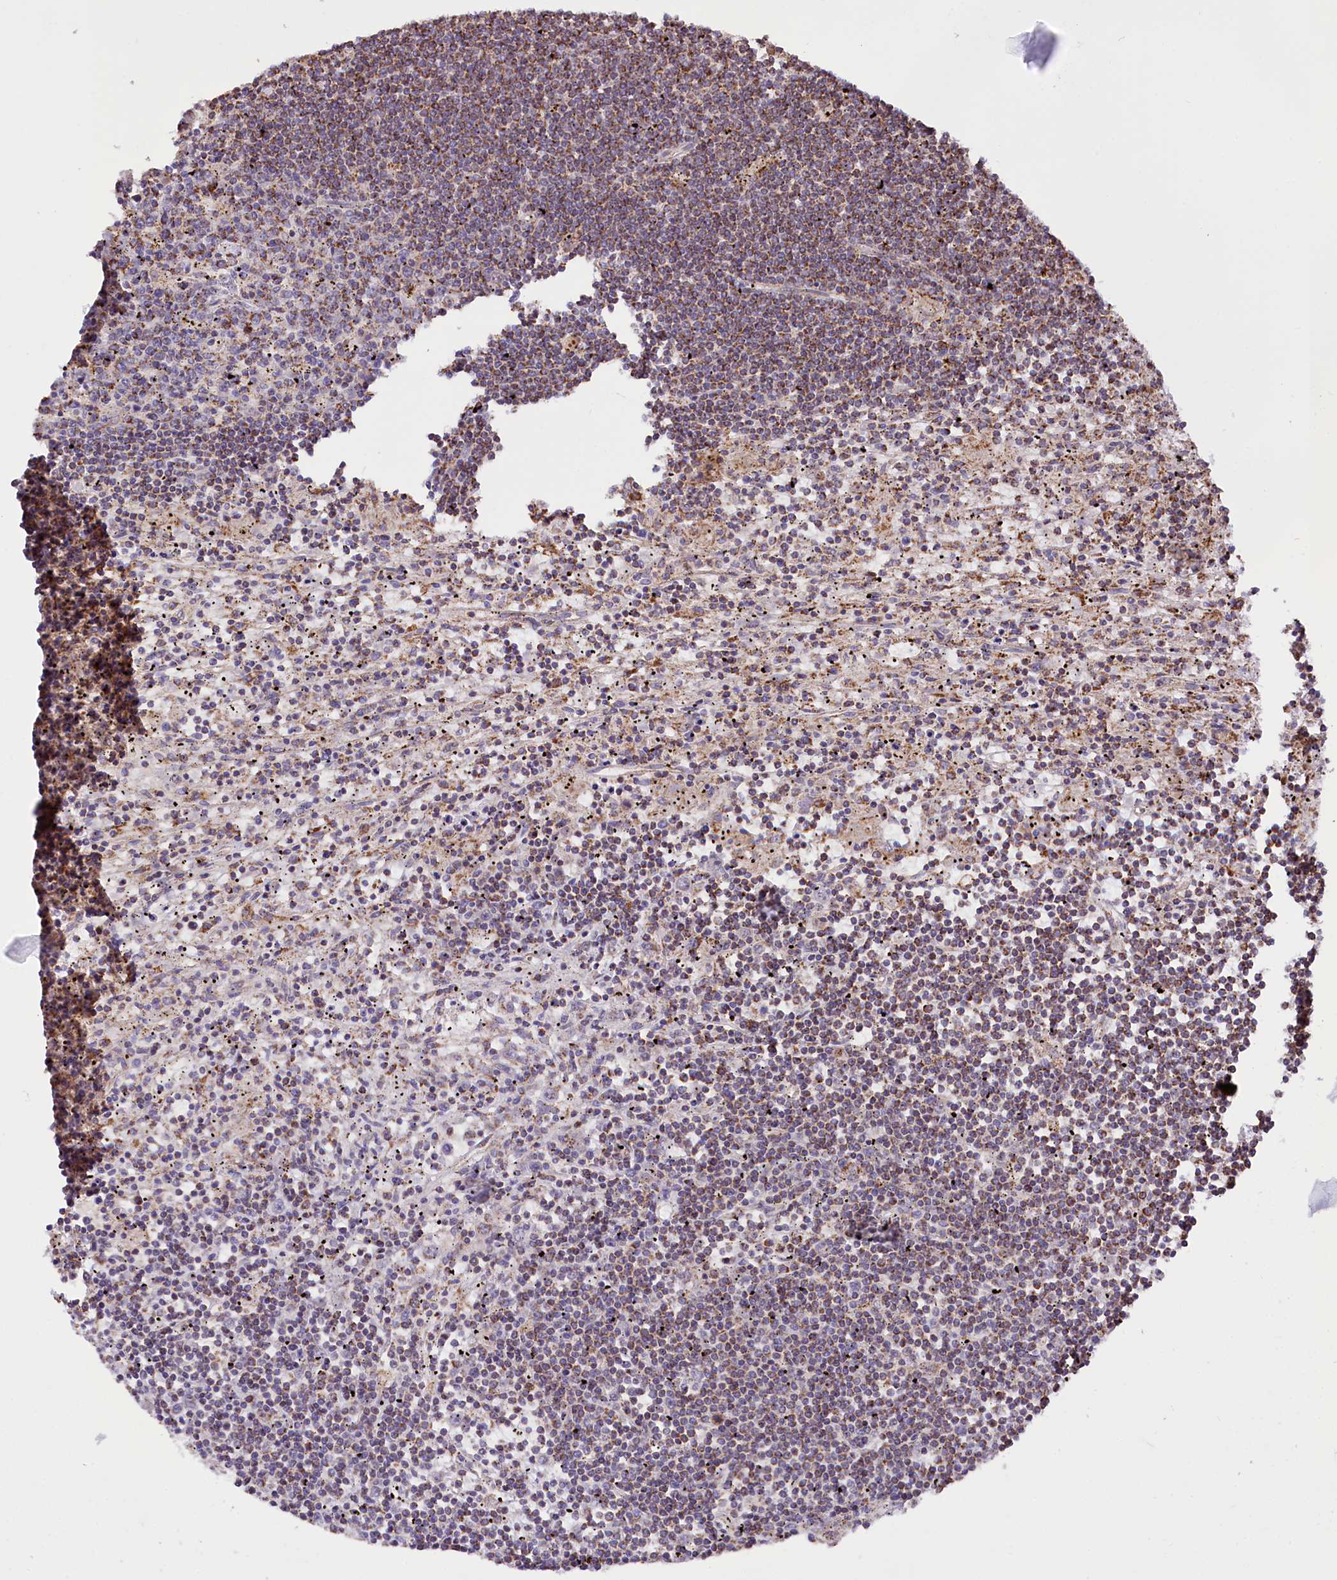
{"staining": {"intensity": "moderate", "quantity": "25%-75%", "location": "cytoplasmic/membranous"}, "tissue": "lymphoma", "cell_type": "Tumor cells", "image_type": "cancer", "snomed": [{"axis": "morphology", "description": "Malignant lymphoma, non-Hodgkin's type, Low grade"}, {"axis": "topography", "description": "Spleen"}], "caption": "Tumor cells demonstrate medium levels of moderate cytoplasmic/membranous expression in about 25%-75% of cells in human malignant lymphoma, non-Hodgkin's type (low-grade). (DAB = brown stain, brightfield microscopy at high magnification).", "gene": "ST7", "patient": {"sex": "male", "age": 76}}